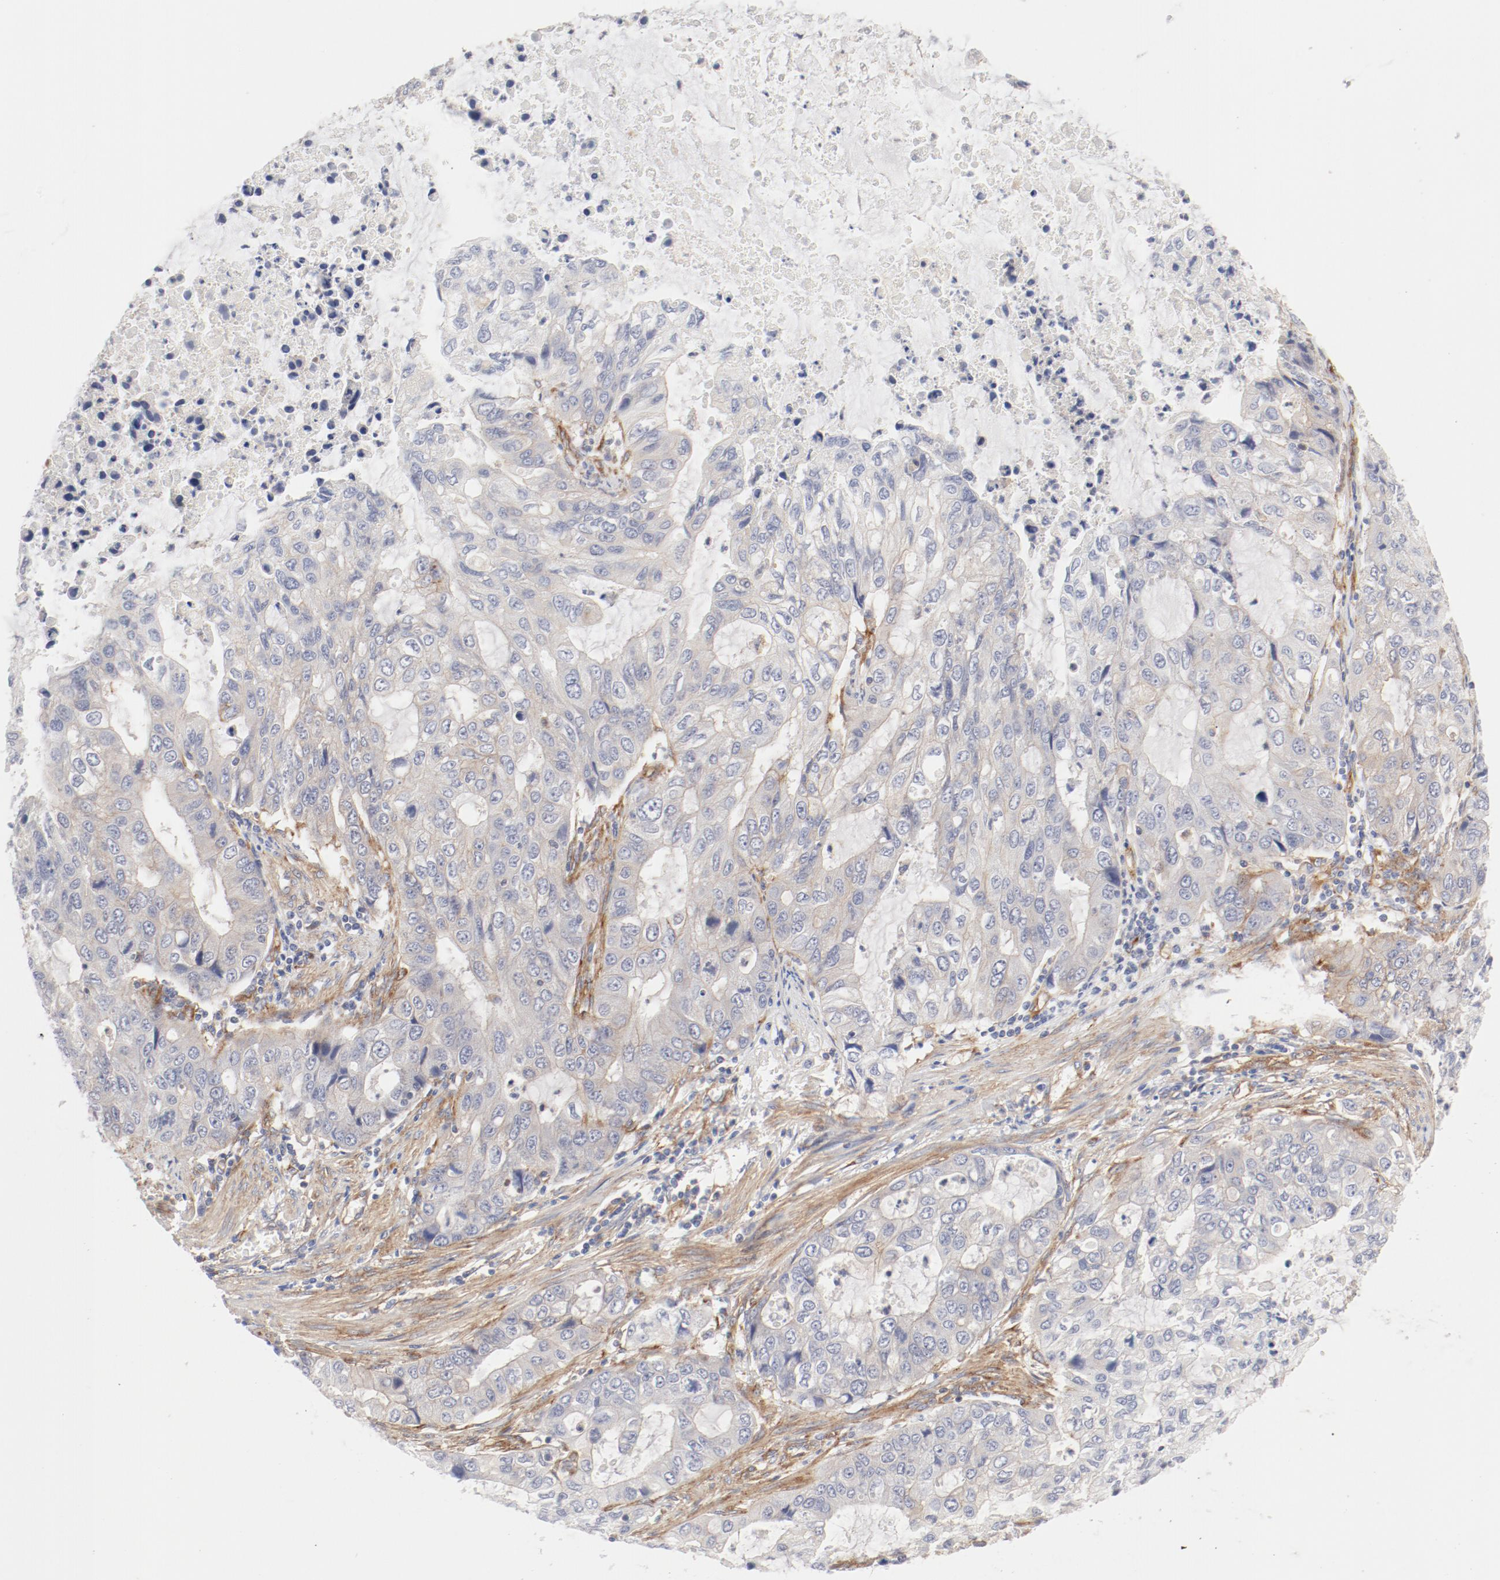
{"staining": {"intensity": "weak", "quantity": "<25%", "location": "cytoplasmic/membranous"}, "tissue": "stomach cancer", "cell_type": "Tumor cells", "image_type": "cancer", "snomed": [{"axis": "morphology", "description": "Adenocarcinoma, NOS"}, {"axis": "topography", "description": "Stomach, upper"}], "caption": "Stomach cancer stained for a protein using IHC exhibits no staining tumor cells.", "gene": "AP2A1", "patient": {"sex": "female", "age": 52}}